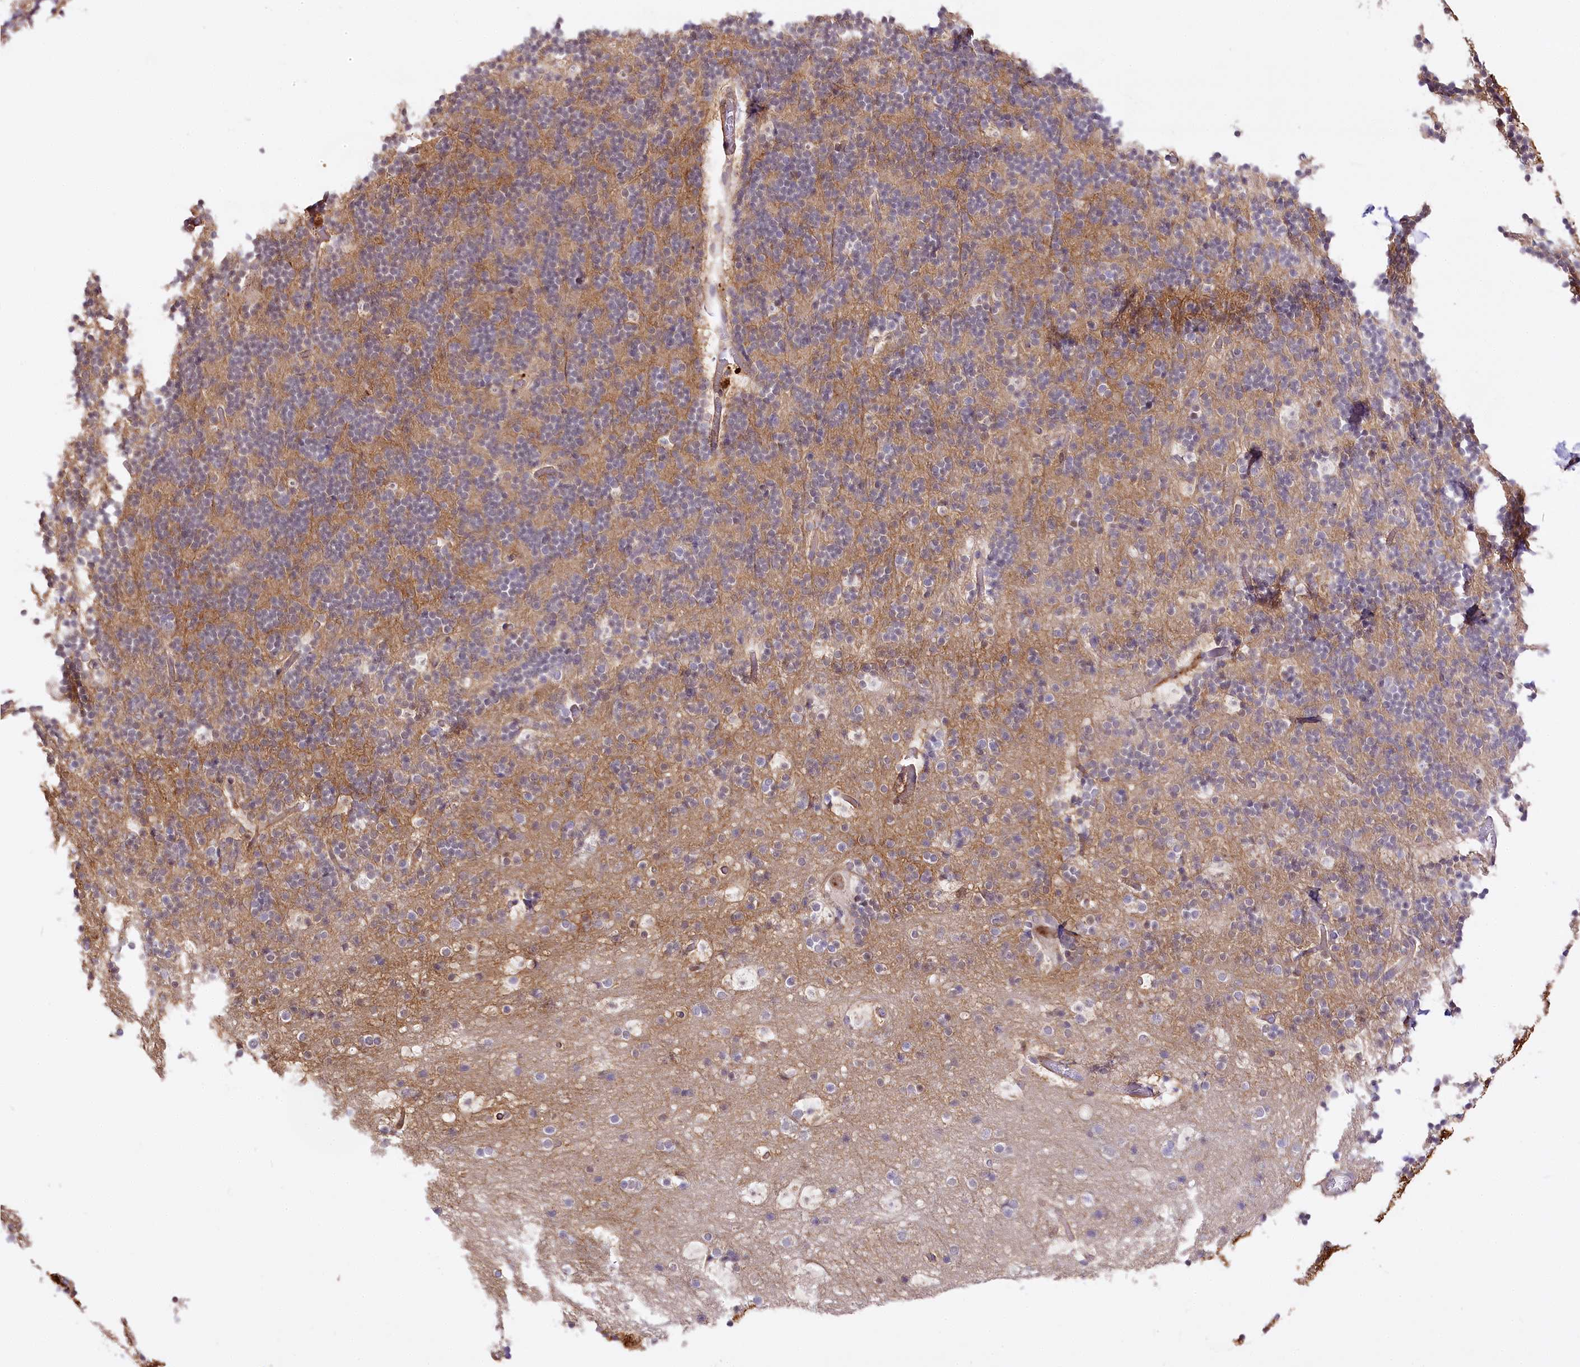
{"staining": {"intensity": "moderate", "quantity": ">75%", "location": "cytoplasmic/membranous"}, "tissue": "cerebellum", "cell_type": "Cells in granular layer", "image_type": "normal", "snomed": [{"axis": "morphology", "description": "Normal tissue, NOS"}, {"axis": "topography", "description": "Cerebellum"}], "caption": "The immunohistochemical stain highlights moderate cytoplasmic/membranous positivity in cells in granular layer of benign cerebellum.", "gene": "ZNF226", "patient": {"sex": "male", "age": 57}}